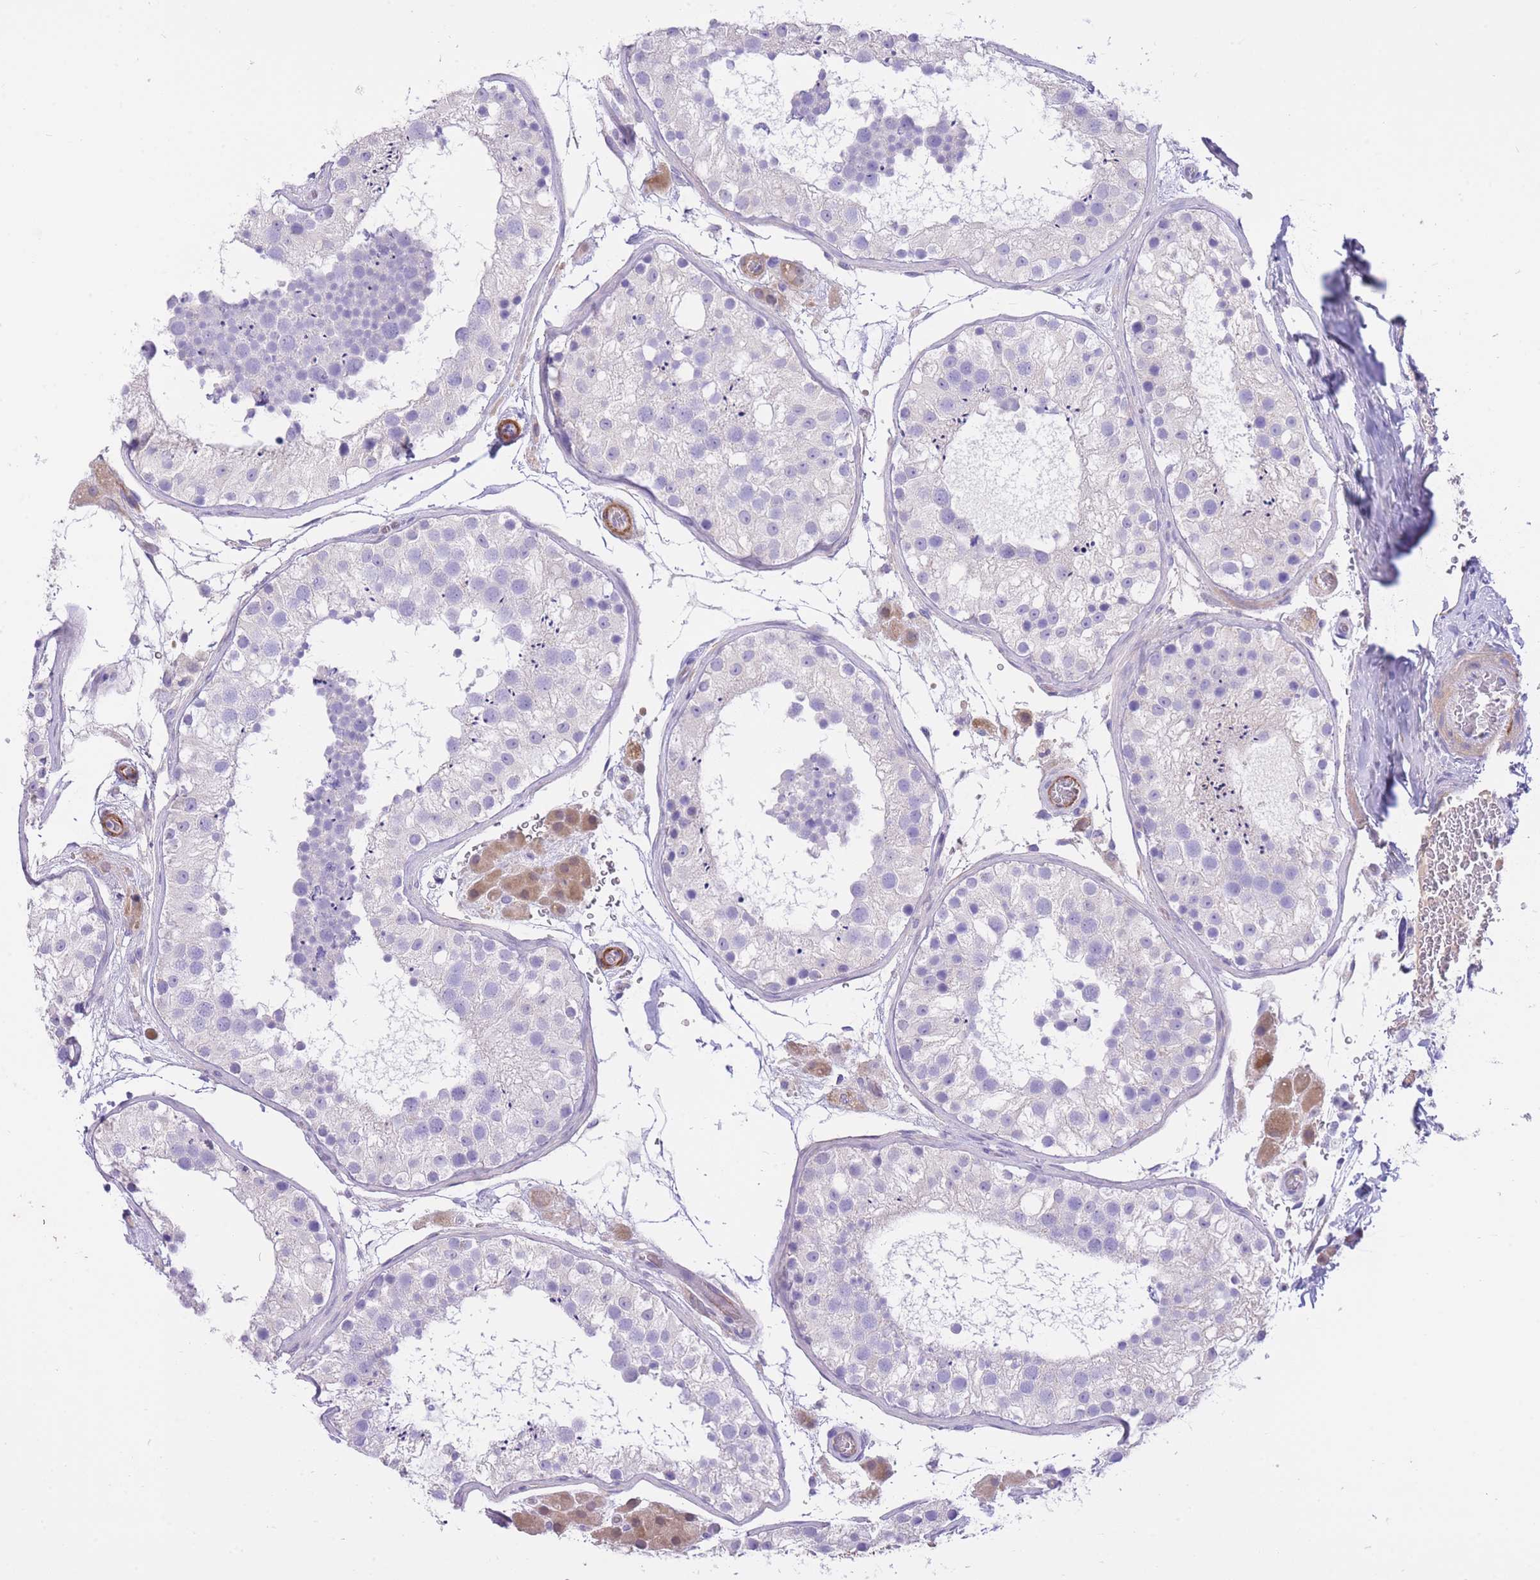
{"staining": {"intensity": "negative", "quantity": "none", "location": "none"}, "tissue": "testis", "cell_type": "Cells in seminiferous ducts", "image_type": "normal", "snomed": [{"axis": "morphology", "description": "Normal tissue, NOS"}, {"axis": "topography", "description": "Testis"}], "caption": "IHC of unremarkable human testis exhibits no positivity in cells in seminiferous ducts.", "gene": "PGM1", "patient": {"sex": "male", "age": 26}}